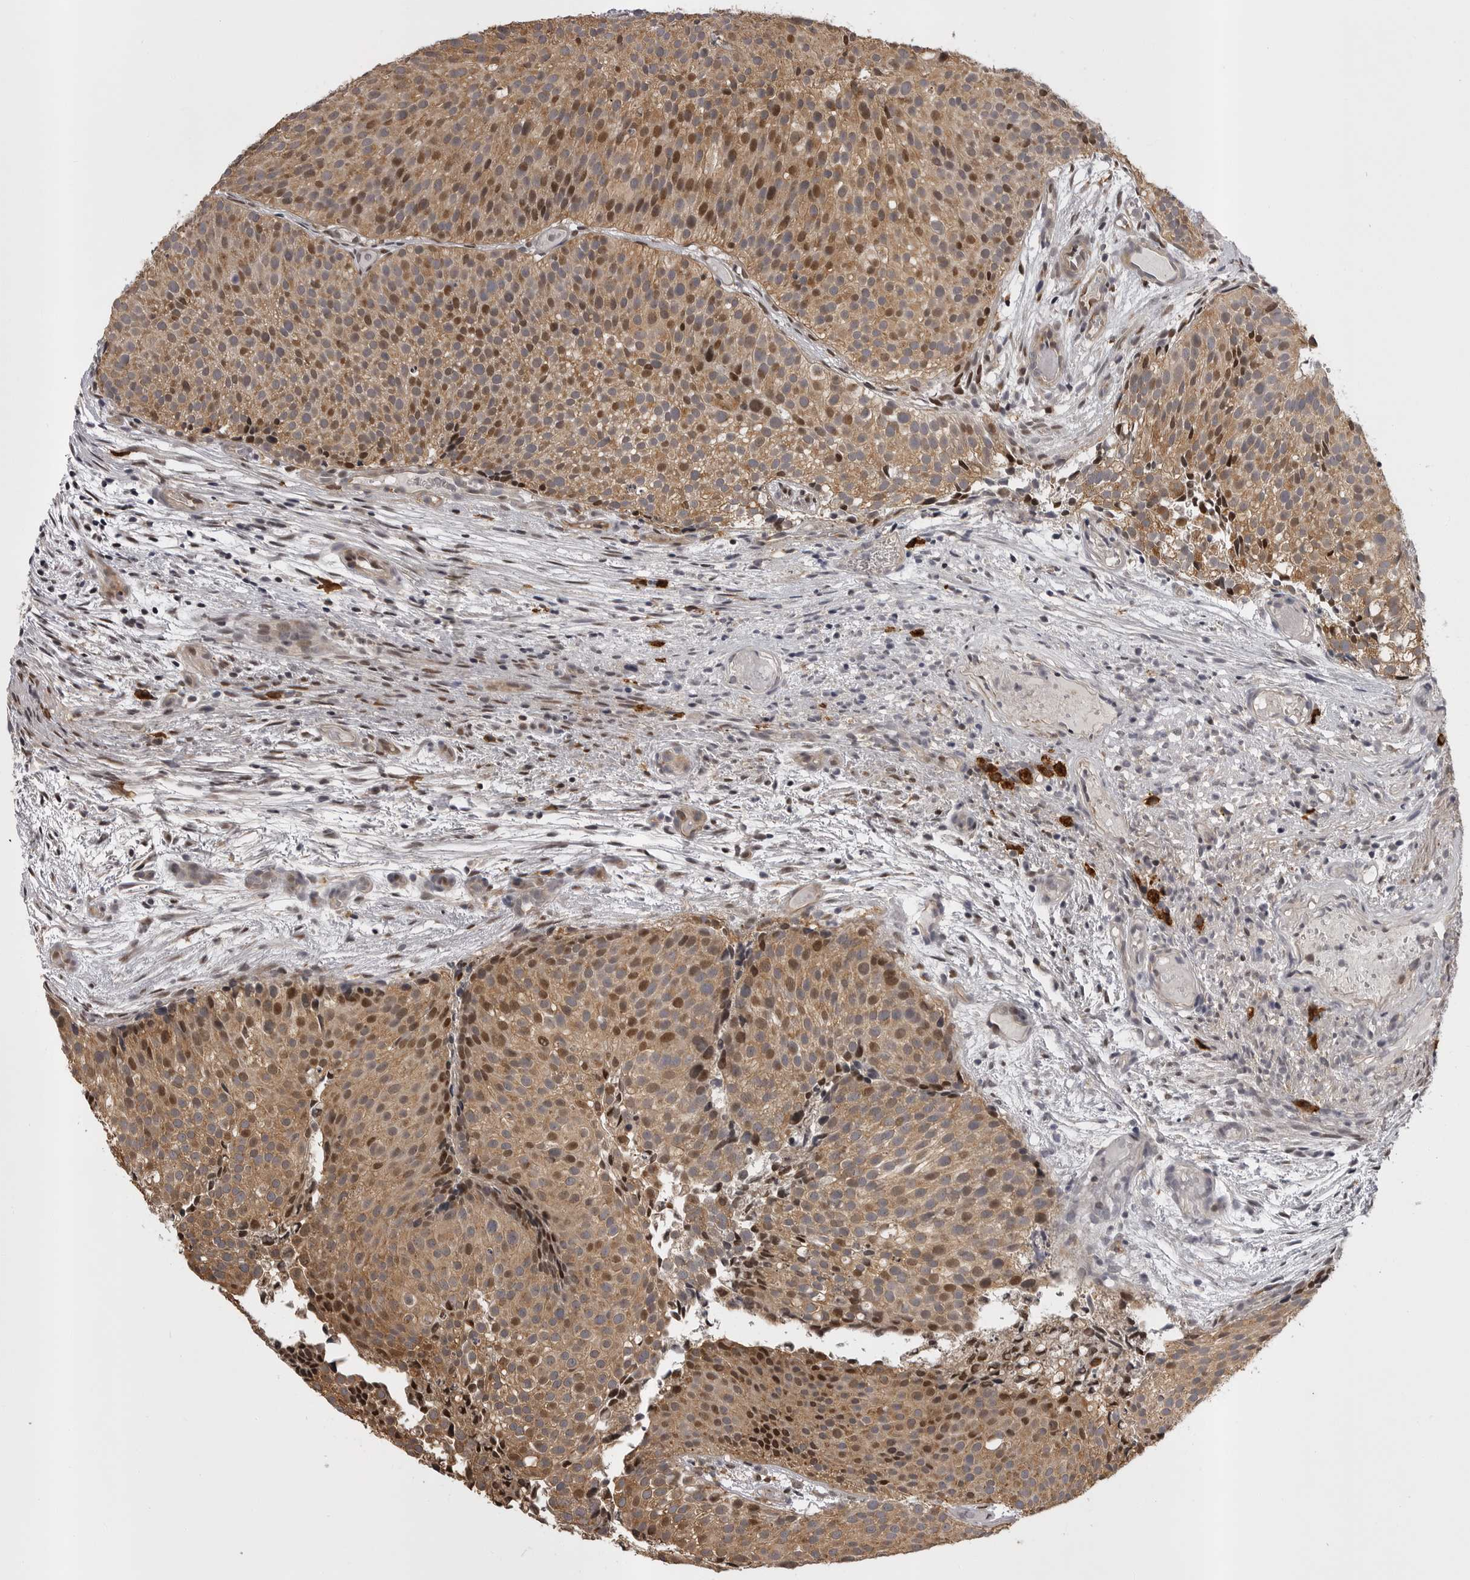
{"staining": {"intensity": "moderate", "quantity": ">75%", "location": "cytoplasmic/membranous,nuclear"}, "tissue": "urothelial cancer", "cell_type": "Tumor cells", "image_type": "cancer", "snomed": [{"axis": "morphology", "description": "Urothelial carcinoma, Low grade"}, {"axis": "topography", "description": "Urinary bladder"}], "caption": "Urothelial carcinoma (low-grade) tissue shows moderate cytoplasmic/membranous and nuclear expression in approximately >75% of tumor cells, visualized by immunohistochemistry.", "gene": "SNX16", "patient": {"sex": "male", "age": 86}}